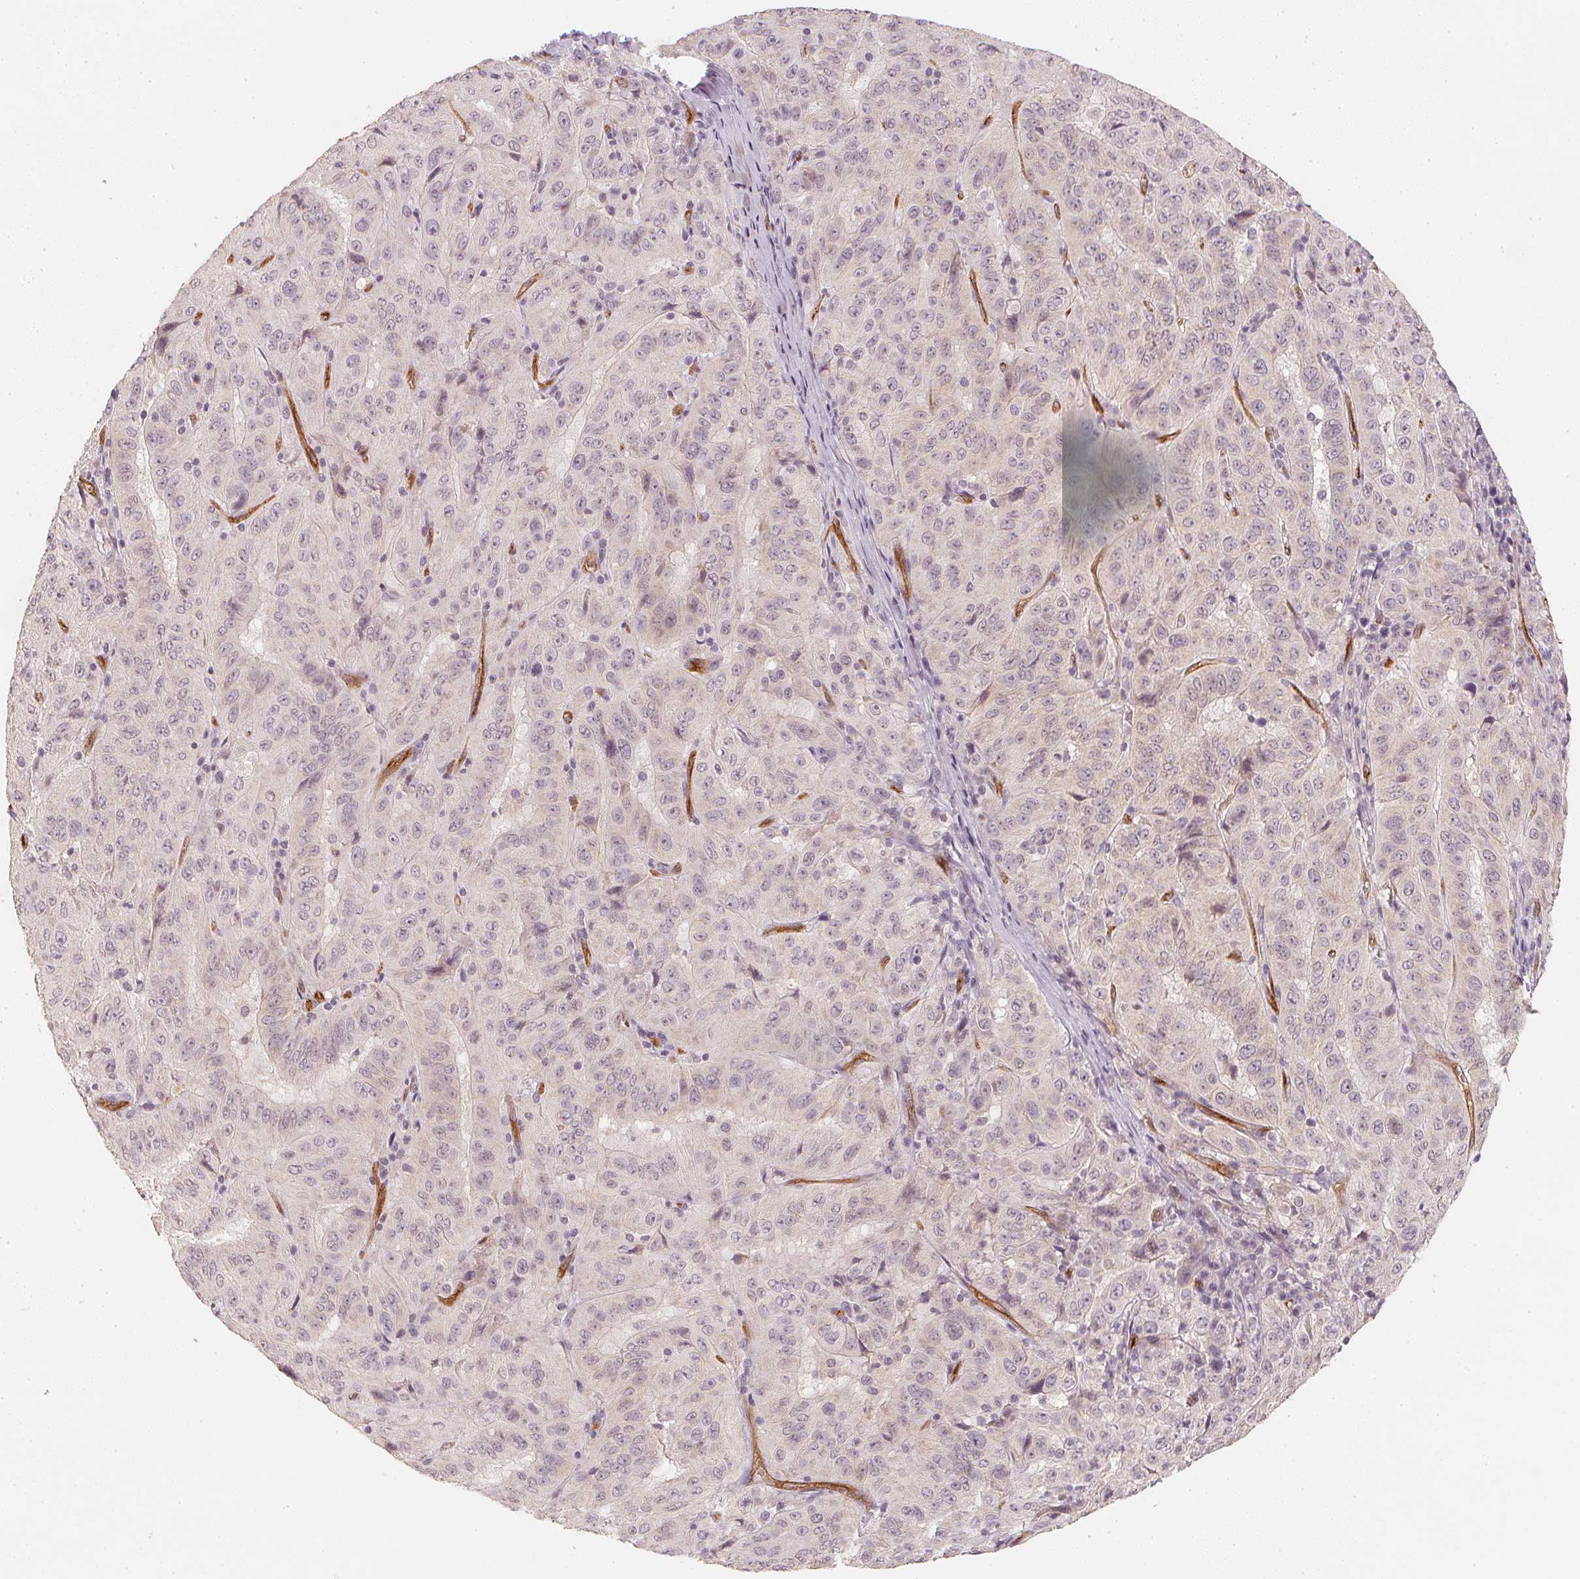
{"staining": {"intensity": "negative", "quantity": "none", "location": "none"}, "tissue": "pancreatic cancer", "cell_type": "Tumor cells", "image_type": "cancer", "snomed": [{"axis": "morphology", "description": "Adenocarcinoma, NOS"}, {"axis": "topography", "description": "Pancreas"}], "caption": "The IHC image has no significant expression in tumor cells of pancreatic cancer tissue. (Stains: DAB IHC with hematoxylin counter stain, Microscopy: brightfield microscopy at high magnification).", "gene": "CIB1", "patient": {"sex": "male", "age": 63}}